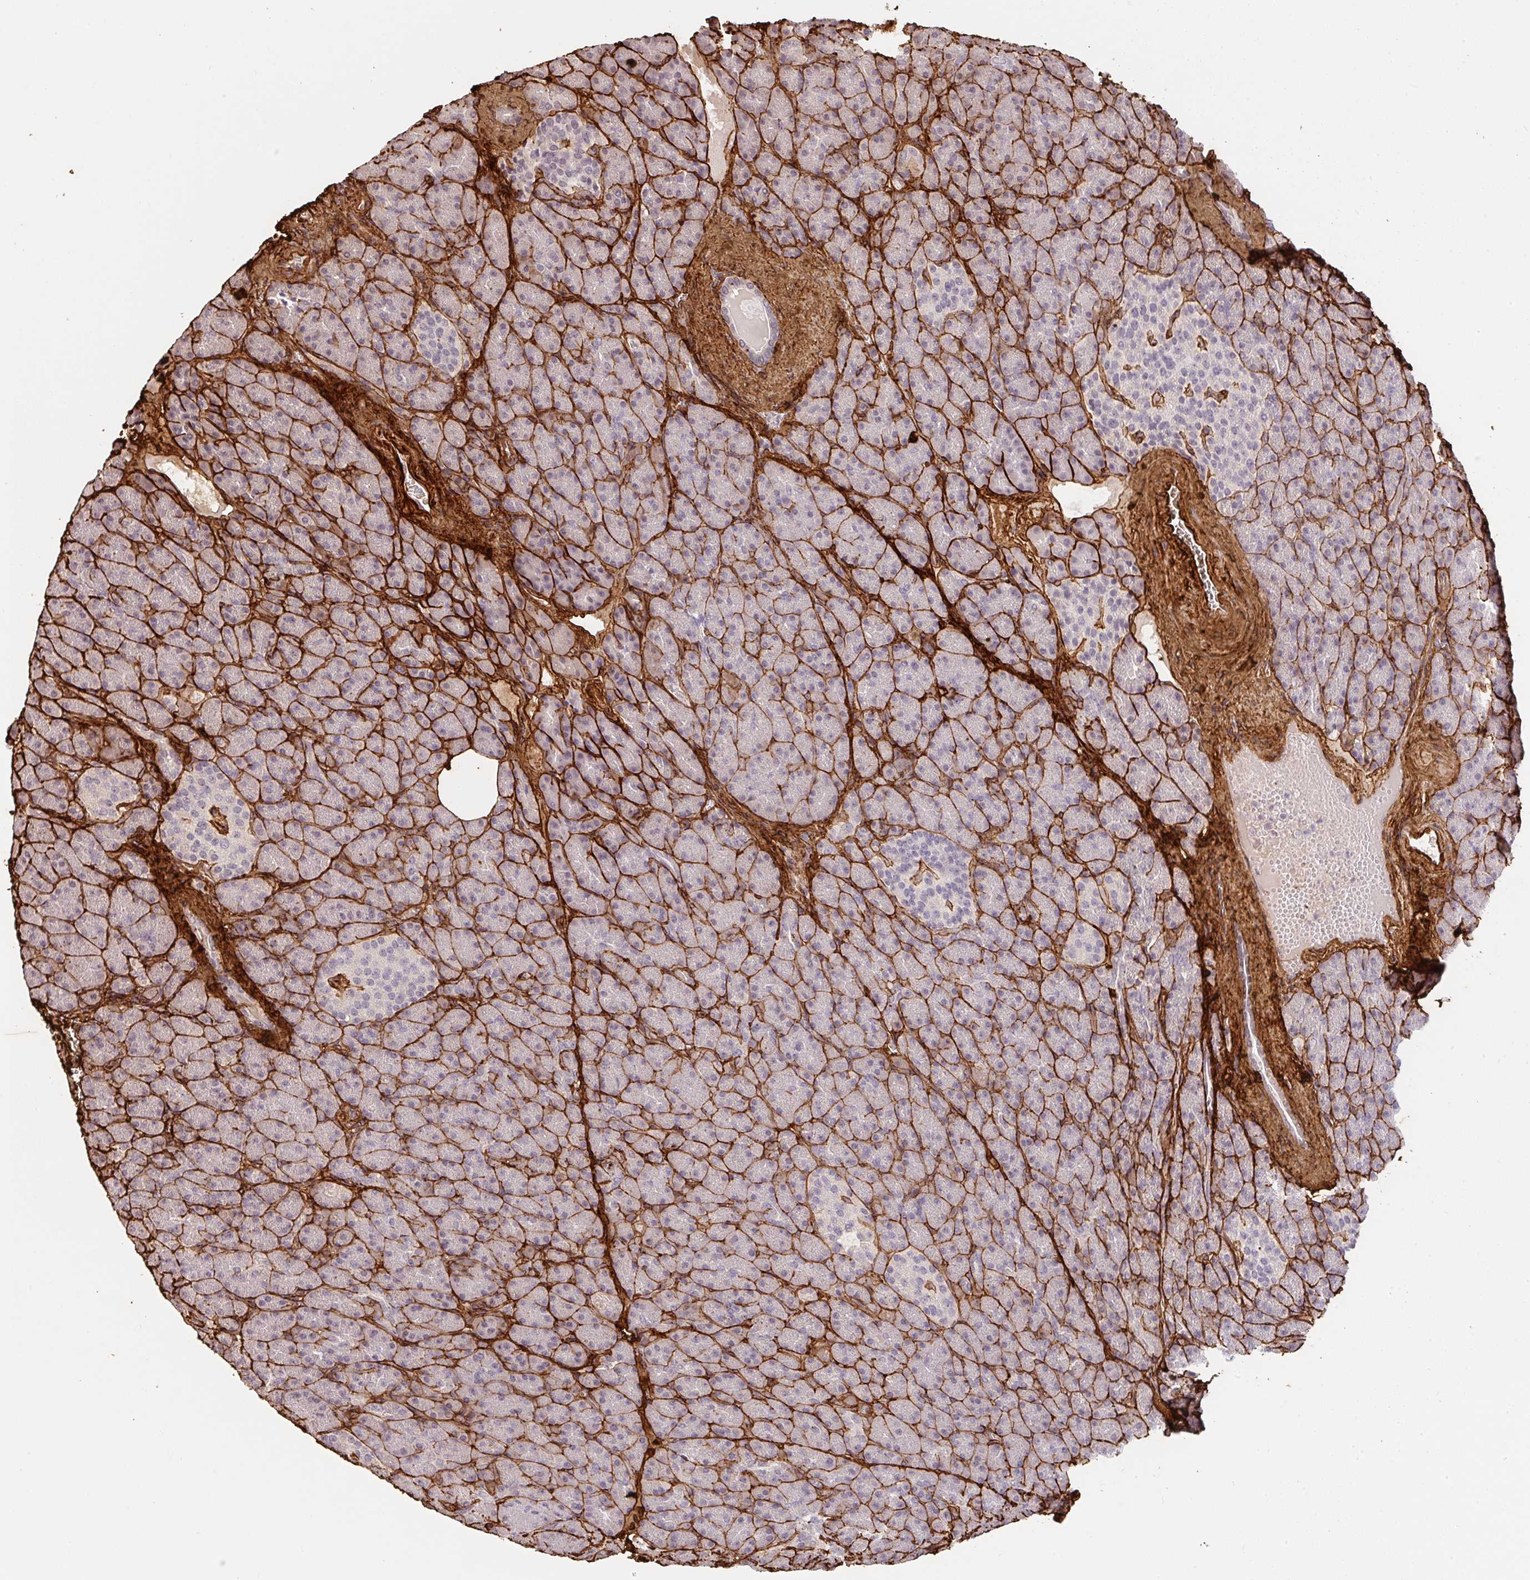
{"staining": {"intensity": "strong", "quantity": "<25%", "location": "cytoplasmic/membranous"}, "tissue": "pancreas", "cell_type": "Exocrine glandular cells", "image_type": "normal", "snomed": [{"axis": "morphology", "description": "Normal tissue, NOS"}, {"axis": "topography", "description": "Pancreas"}], "caption": "Immunohistochemical staining of normal human pancreas displays medium levels of strong cytoplasmic/membranous expression in about <25% of exocrine glandular cells.", "gene": "COL3A1", "patient": {"sex": "female", "age": 74}}